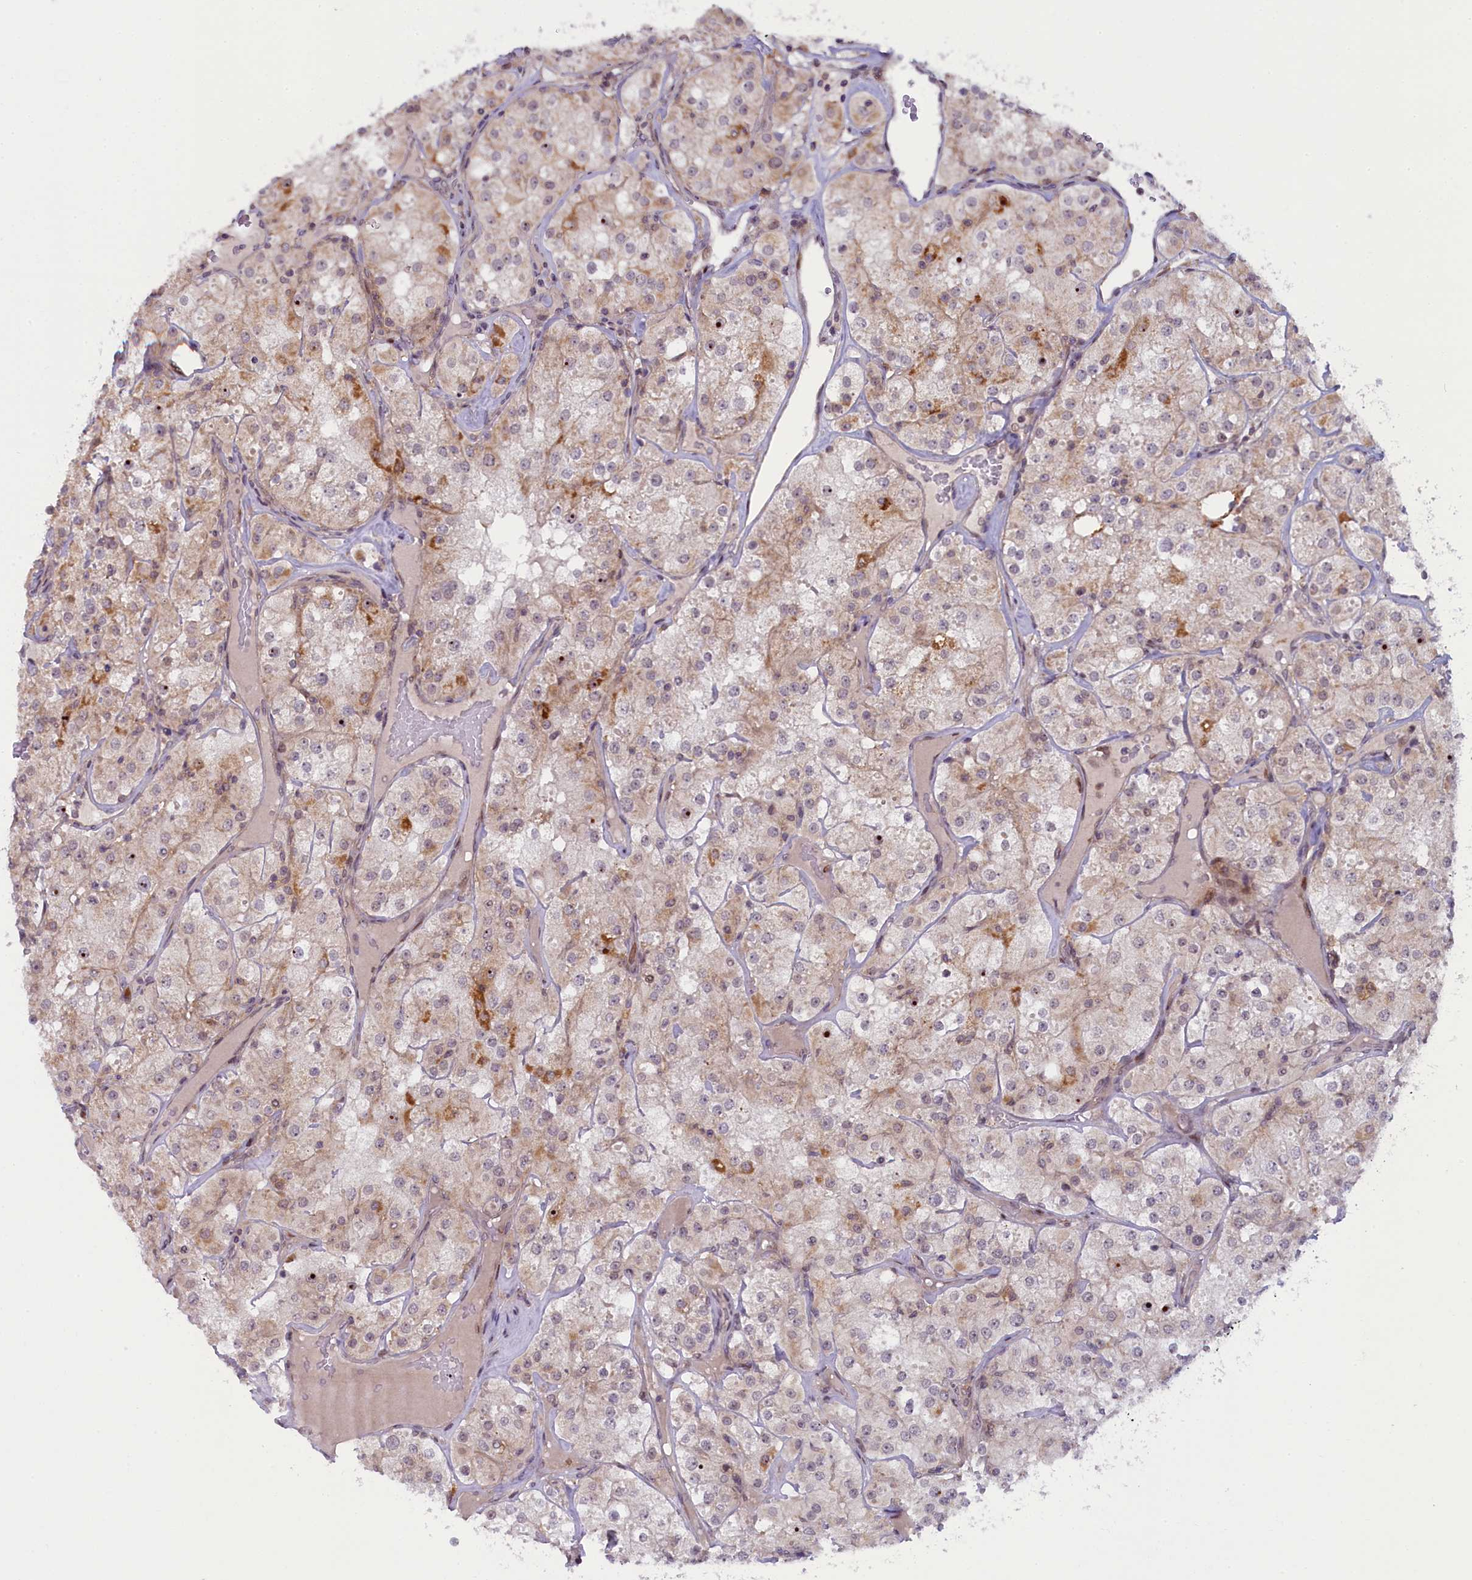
{"staining": {"intensity": "moderate", "quantity": "<25%", "location": "cytoplasmic/membranous"}, "tissue": "renal cancer", "cell_type": "Tumor cells", "image_type": "cancer", "snomed": [{"axis": "morphology", "description": "Adenocarcinoma, NOS"}, {"axis": "topography", "description": "Kidney"}], "caption": "About <25% of tumor cells in renal cancer (adenocarcinoma) show moderate cytoplasmic/membranous protein staining as visualized by brown immunohistochemical staining.", "gene": "CCL23", "patient": {"sex": "male", "age": 77}}